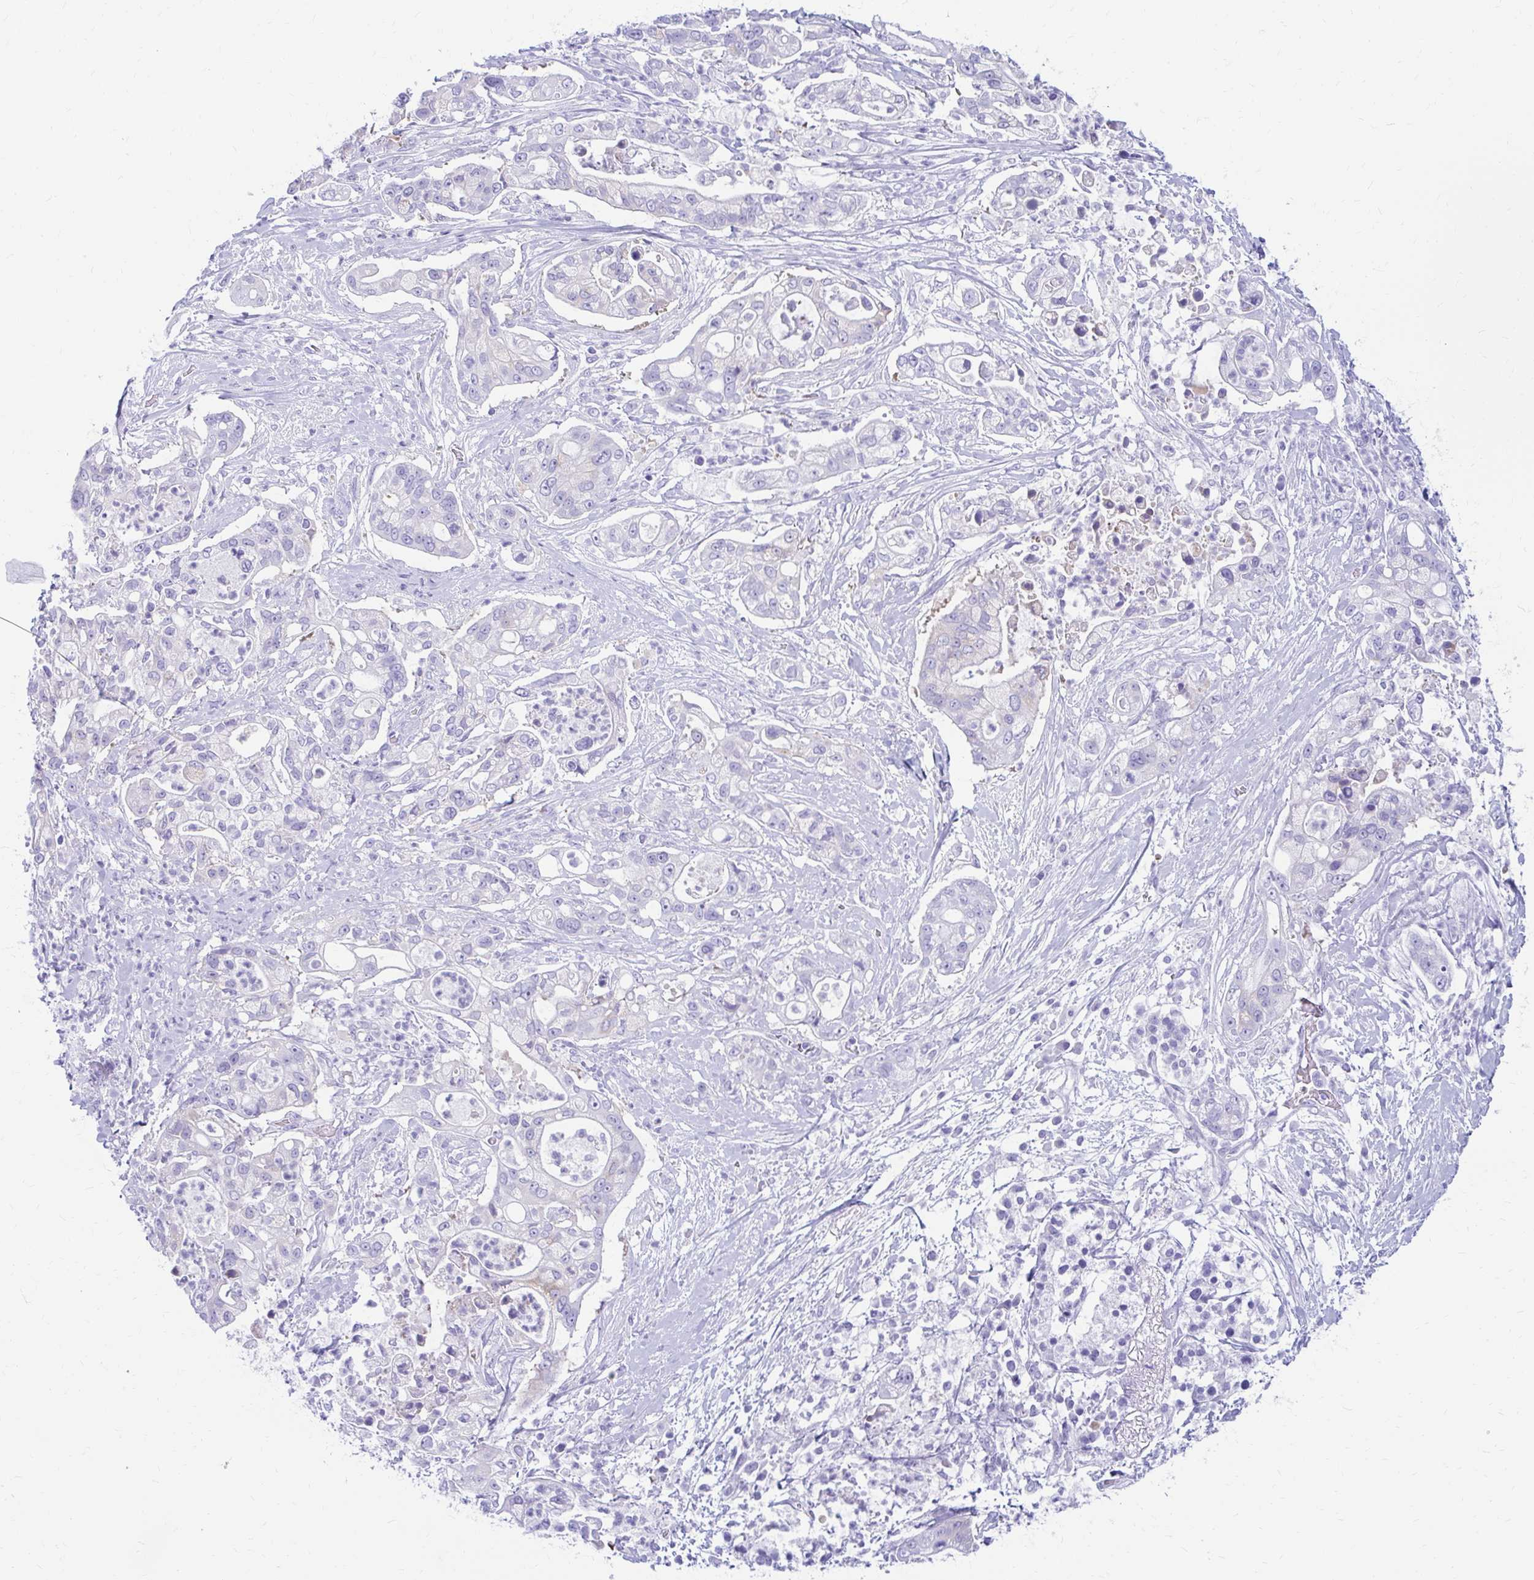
{"staining": {"intensity": "negative", "quantity": "none", "location": "none"}, "tissue": "pancreatic cancer", "cell_type": "Tumor cells", "image_type": "cancer", "snomed": [{"axis": "morphology", "description": "Adenocarcinoma, NOS"}, {"axis": "topography", "description": "Pancreas"}], "caption": "DAB (3,3'-diaminobenzidine) immunohistochemical staining of human pancreatic cancer (adenocarcinoma) reveals no significant expression in tumor cells.", "gene": "NSG2", "patient": {"sex": "female", "age": 69}}